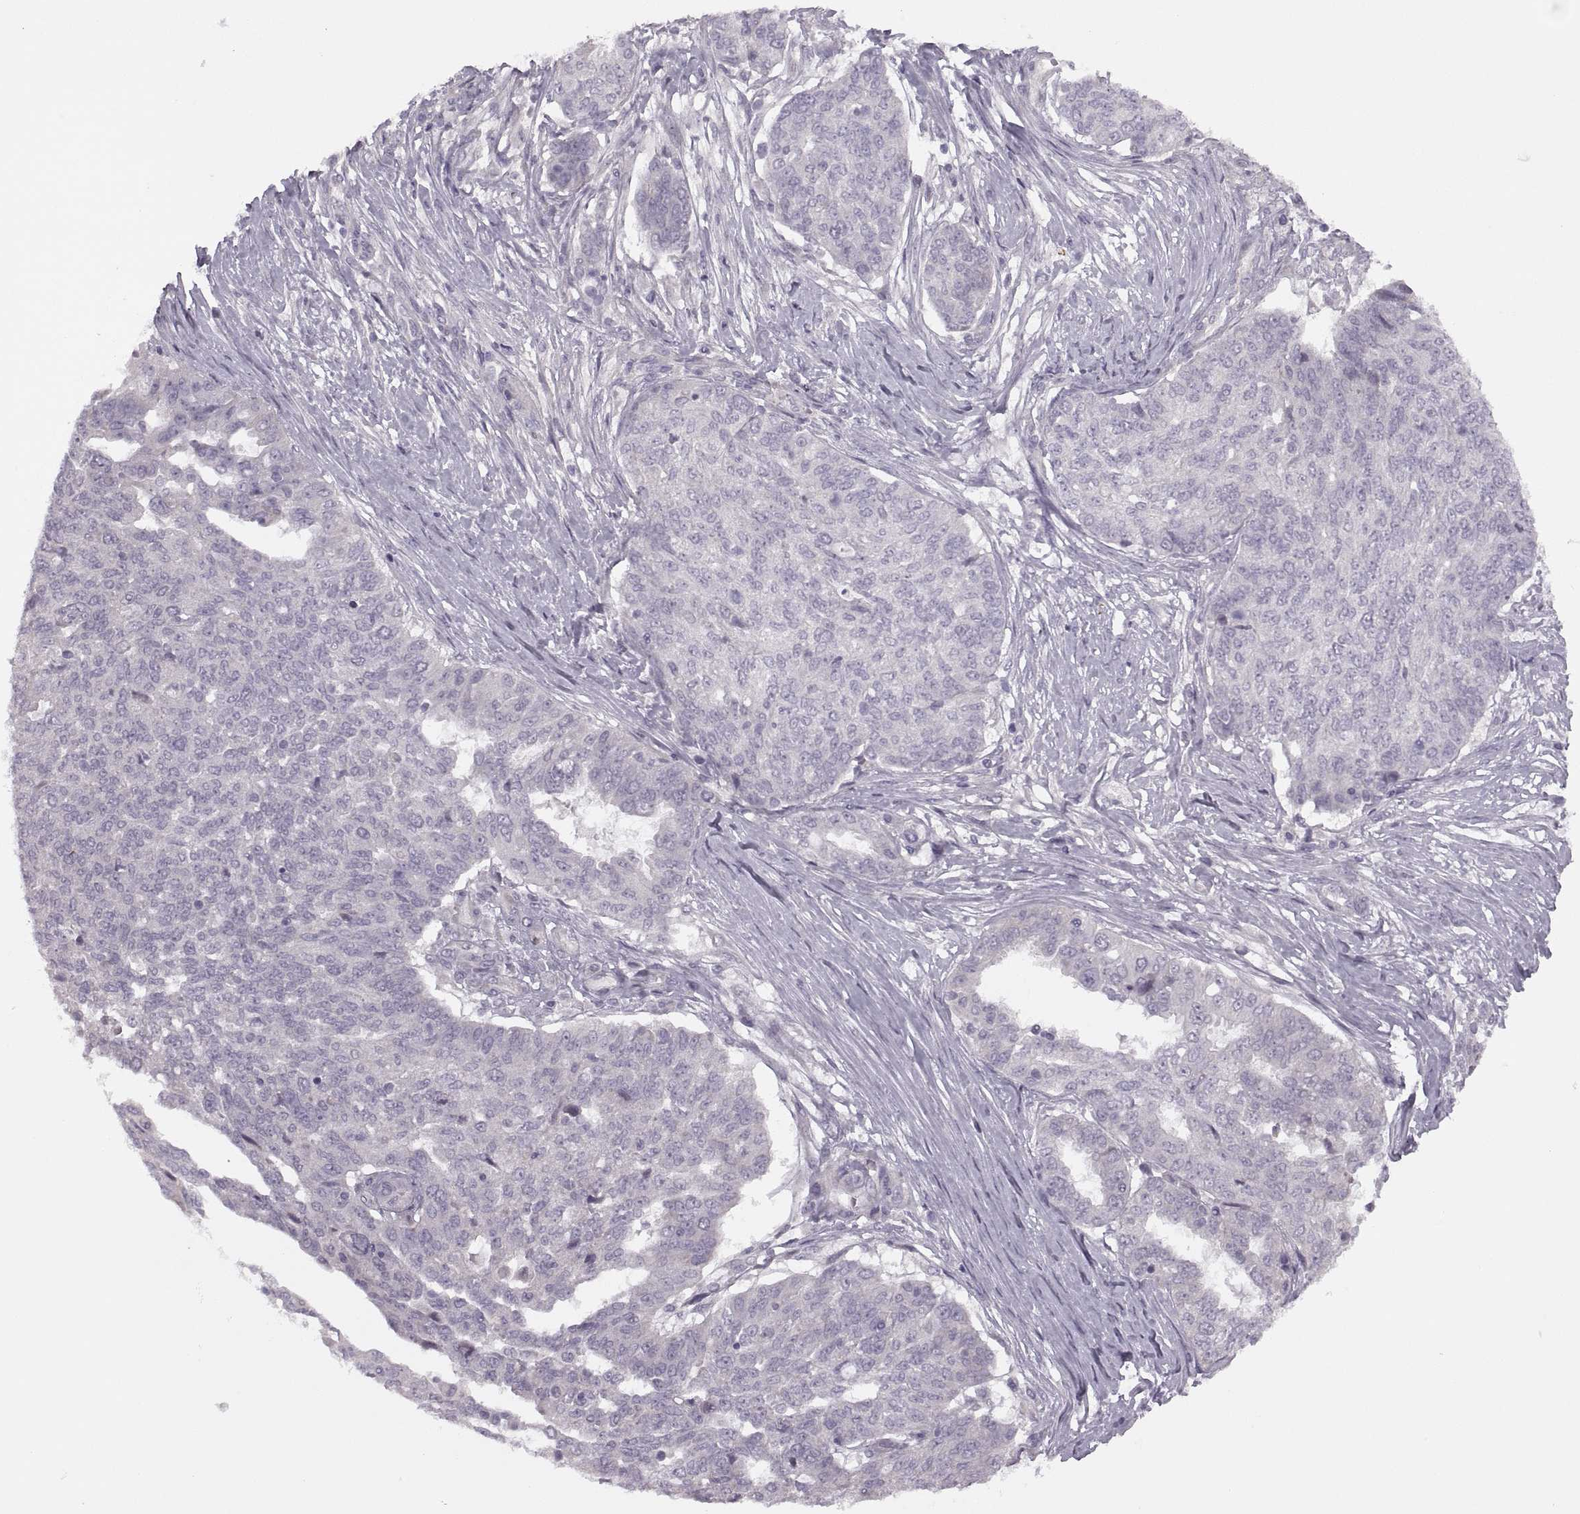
{"staining": {"intensity": "negative", "quantity": "none", "location": "none"}, "tissue": "ovarian cancer", "cell_type": "Tumor cells", "image_type": "cancer", "snomed": [{"axis": "morphology", "description": "Cystadenocarcinoma, serous, NOS"}, {"axis": "topography", "description": "Ovary"}], "caption": "High power microscopy photomicrograph of an immunohistochemistry (IHC) image of ovarian serous cystadenocarcinoma, revealing no significant expression in tumor cells.", "gene": "RIPK4", "patient": {"sex": "female", "age": 67}}